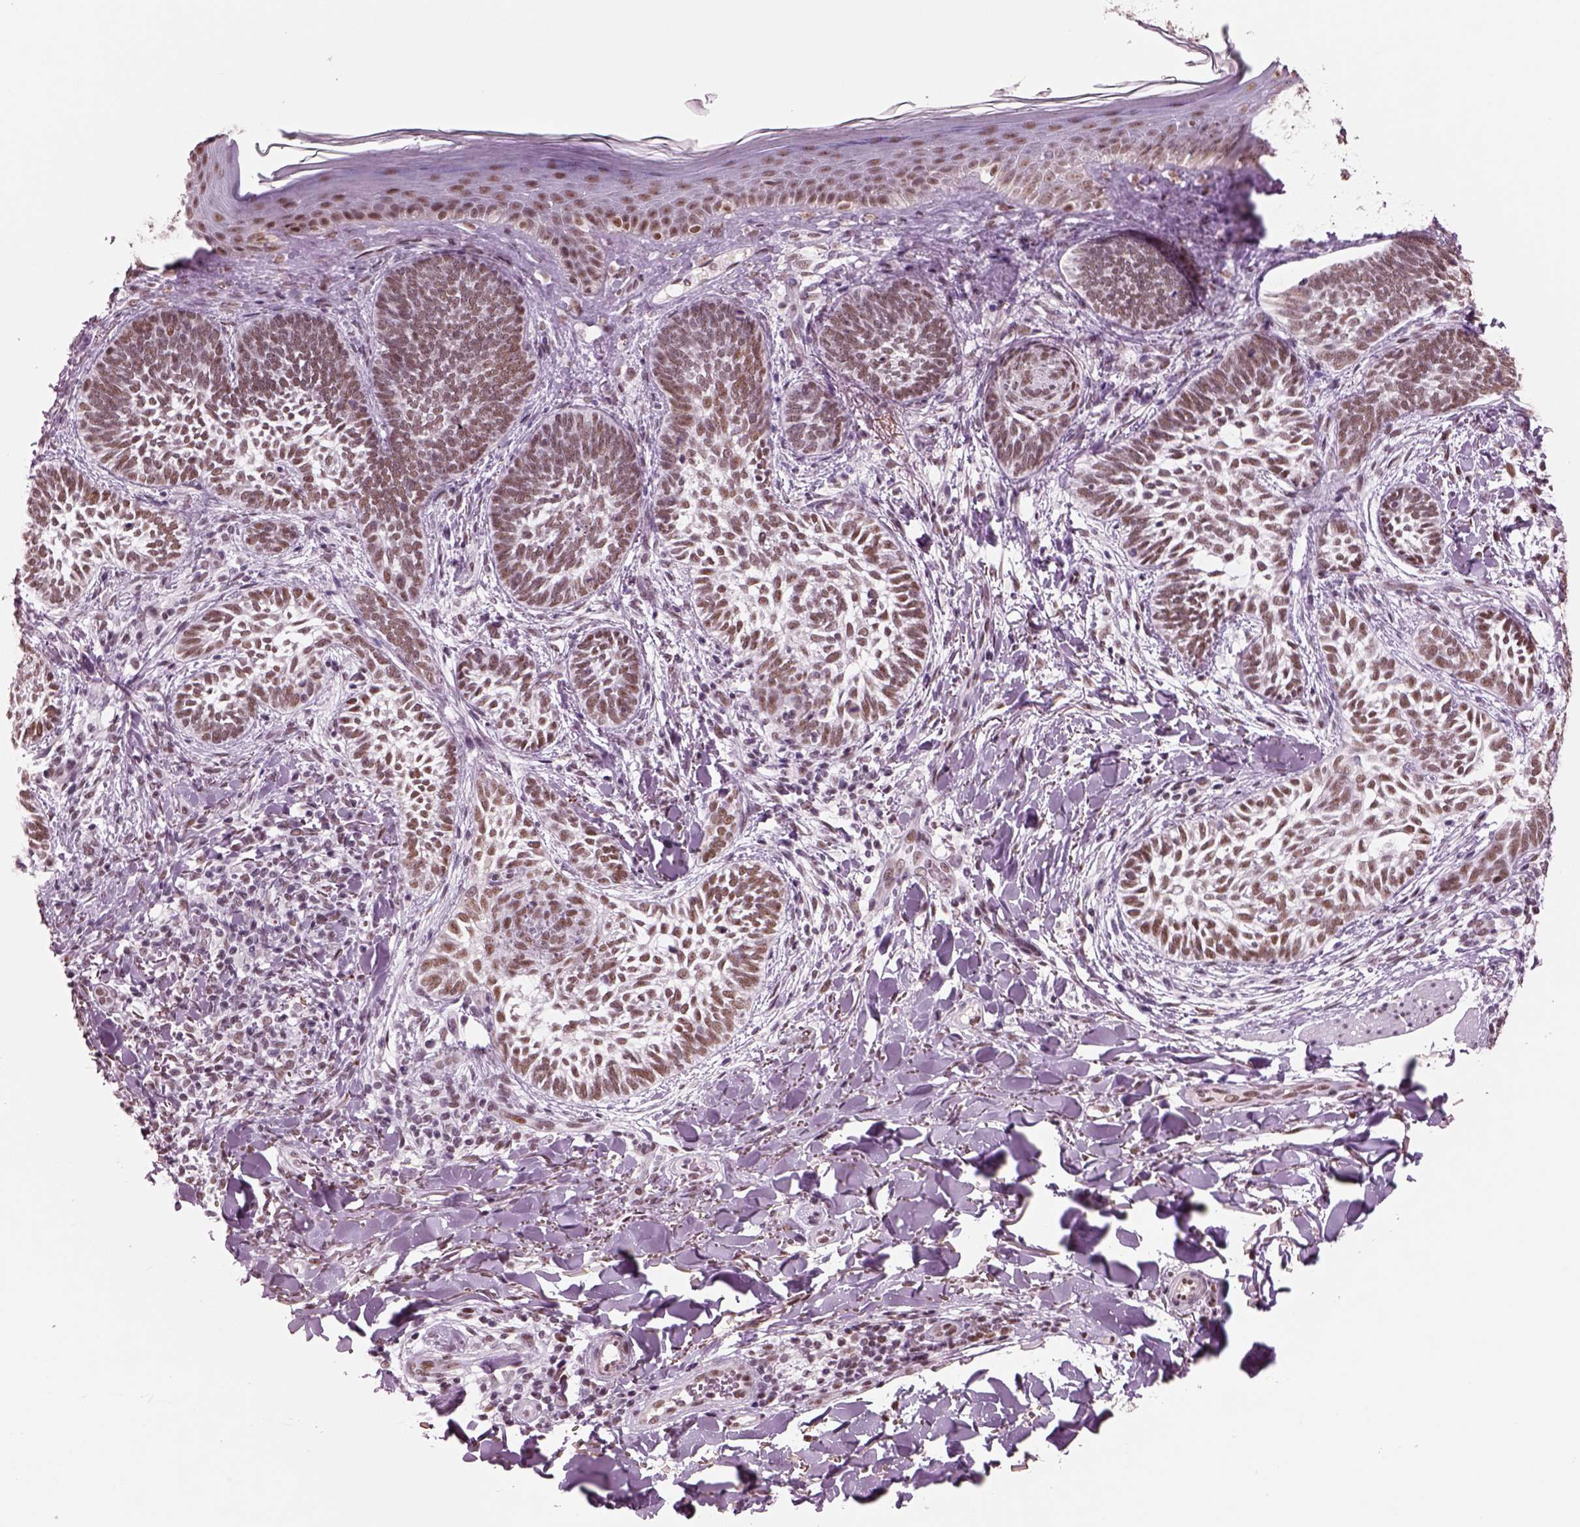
{"staining": {"intensity": "moderate", "quantity": ">75%", "location": "nuclear"}, "tissue": "skin cancer", "cell_type": "Tumor cells", "image_type": "cancer", "snomed": [{"axis": "morphology", "description": "Normal tissue, NOS"}, {"axis": "morphology", "description": "Basal cell carcinoma"}, {"axis": "topography", "description": "Skin"}], "caption": "Human skin basal cell carcinoma stained with a brown dye reveals moderate nuclear positive expression in approximately >75% of tumor cells.", "gene": "SEPHS1", "patient": {"sex": "male", "age": 46}}